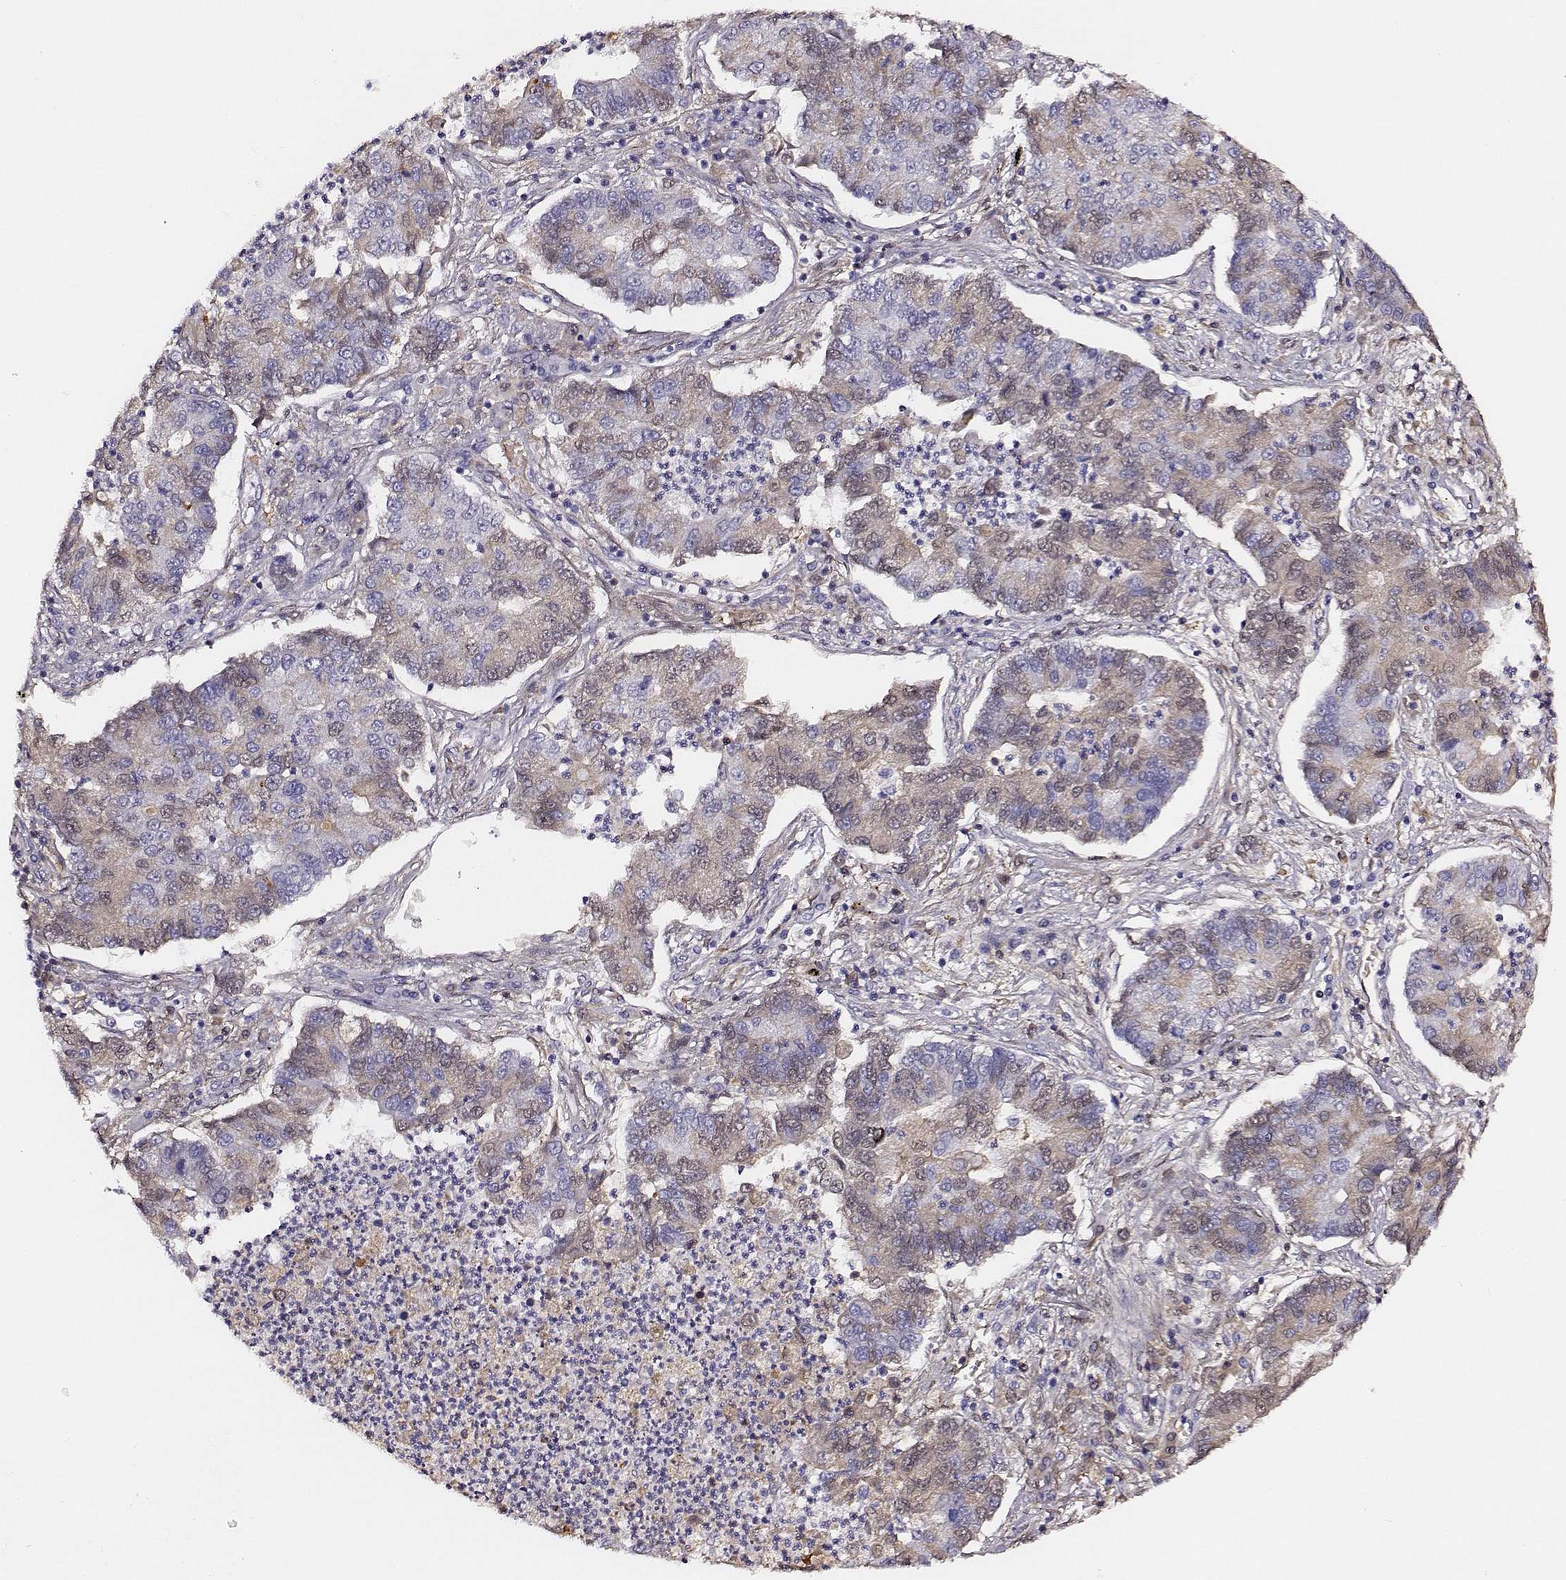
{"staining": {"intensity": "weak", "quantity": "<25%", "location": "cytoplasmic/membranous"}, "tissue": "lung cancer", "cell_type": "Tumor cells", "image_type": "cancer", "snomed": [{"axis": "morphology", "description": "Adenocarcinoma, NOS"}, {"axis": "topography", "description": "Lung"}], "caption": "A high-resolution image shows immunohistochemistry staining of lung adenocarcinoma, which displays no significant expression in tumor cells. (Stains: DAB immunohistochemistry (IHC) with hematoxylin counter stain, Microscopy: brightfield microscopy at high magnification).", "gene": "TF", "patient": {"sex": "female", "age": 57}}